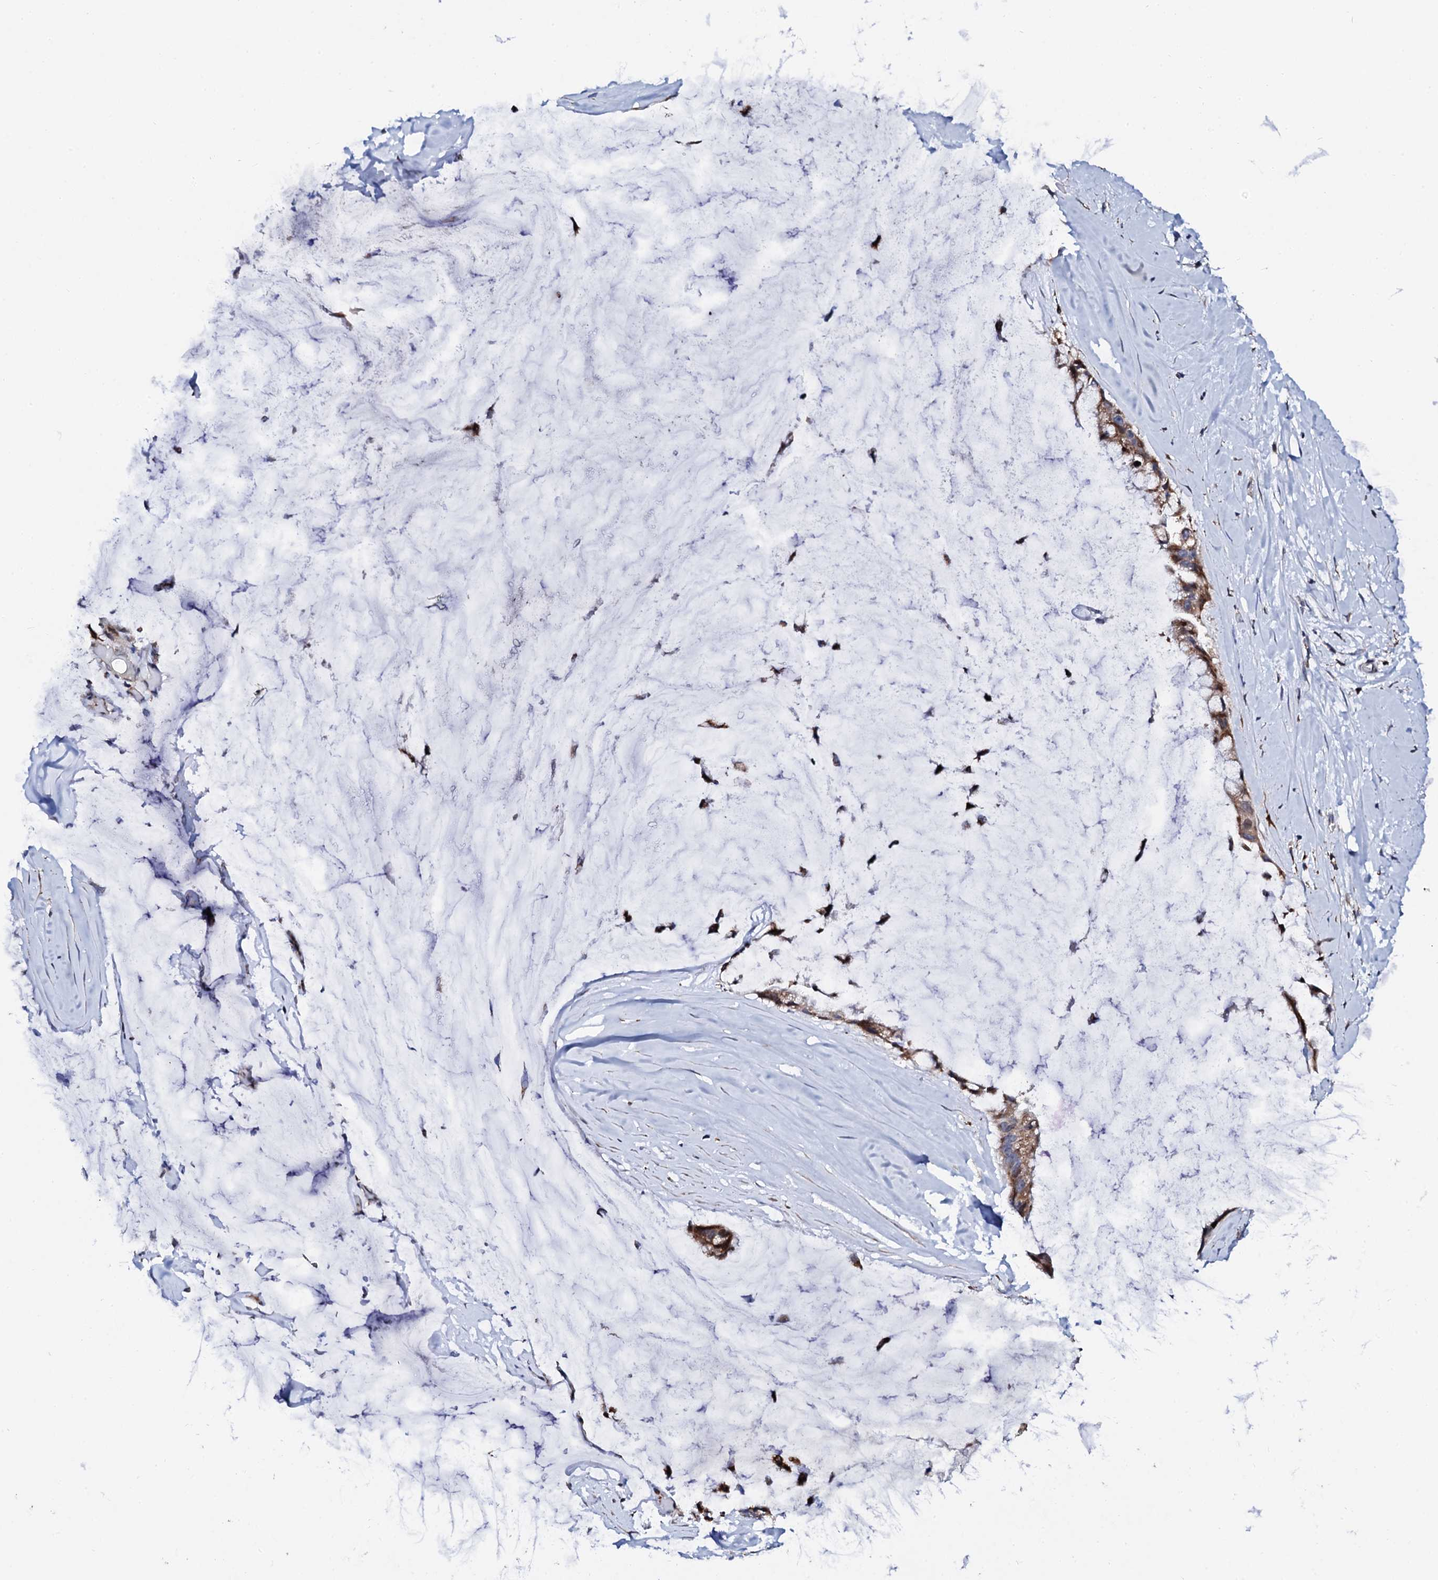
{"staining": {"intensity": "moderate", "quantity": ">75%", "location": "cytoplasmic/membranous"}, "tissue": "ovarian cancer", "cell_type": "Tumor cells", "image_type": "cancer", "snomed": [{"axis": "morphology", "description": "Cystadenocarcinoma, mucinous, NOS"}, {"axis": "topography", "description": "Ovary"}], "caption": "Protein staining by immunohistochemistry (IHC) shows moderate cytoplasmic/membranous staining in about >75% of tumor cells in mucinous cystadenocarcinoma (ovarian). (DAB = brown stain, brightfield microscopy at high magnification).", "gene": "TCIRG1", "patient": {"sex": "female", "age": 39}}